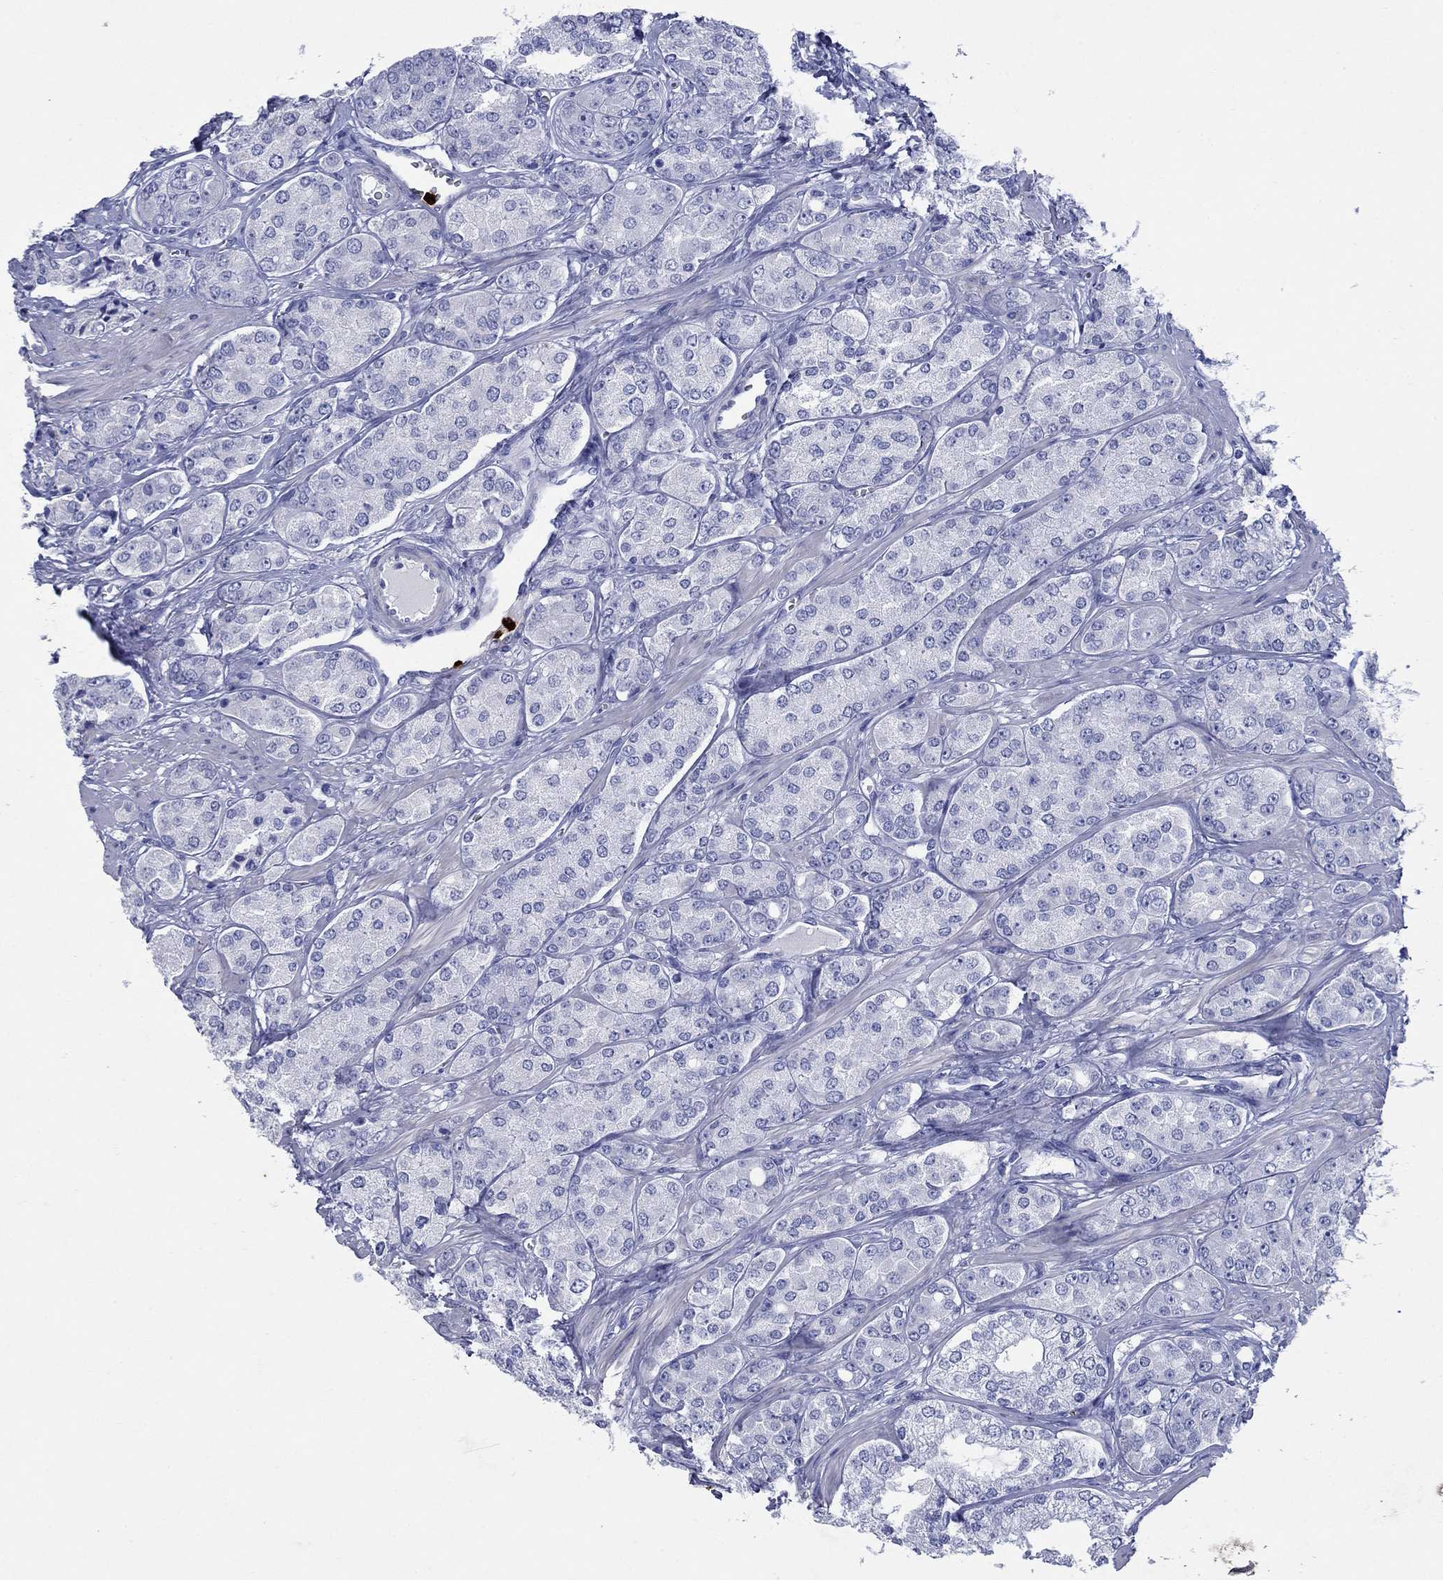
{"staining": {"intensity": "negative", "quantity": "none", "location": "none"}, "tissue": "prostate cancer", "cell_type": "Tumor cells", "image_type": "cancer", "snomed": [{"axis": "morphology", "description": "Adenocarcinoma, NOS"}, {"axis": "topography", "description": "Prostate"}], "caption": "Immunohistochemical staining of prostate cancer exhibits no significant positivity in tumor cells.", "gene": "AZU1", "patient": {"sex": "male", "age": 67}}